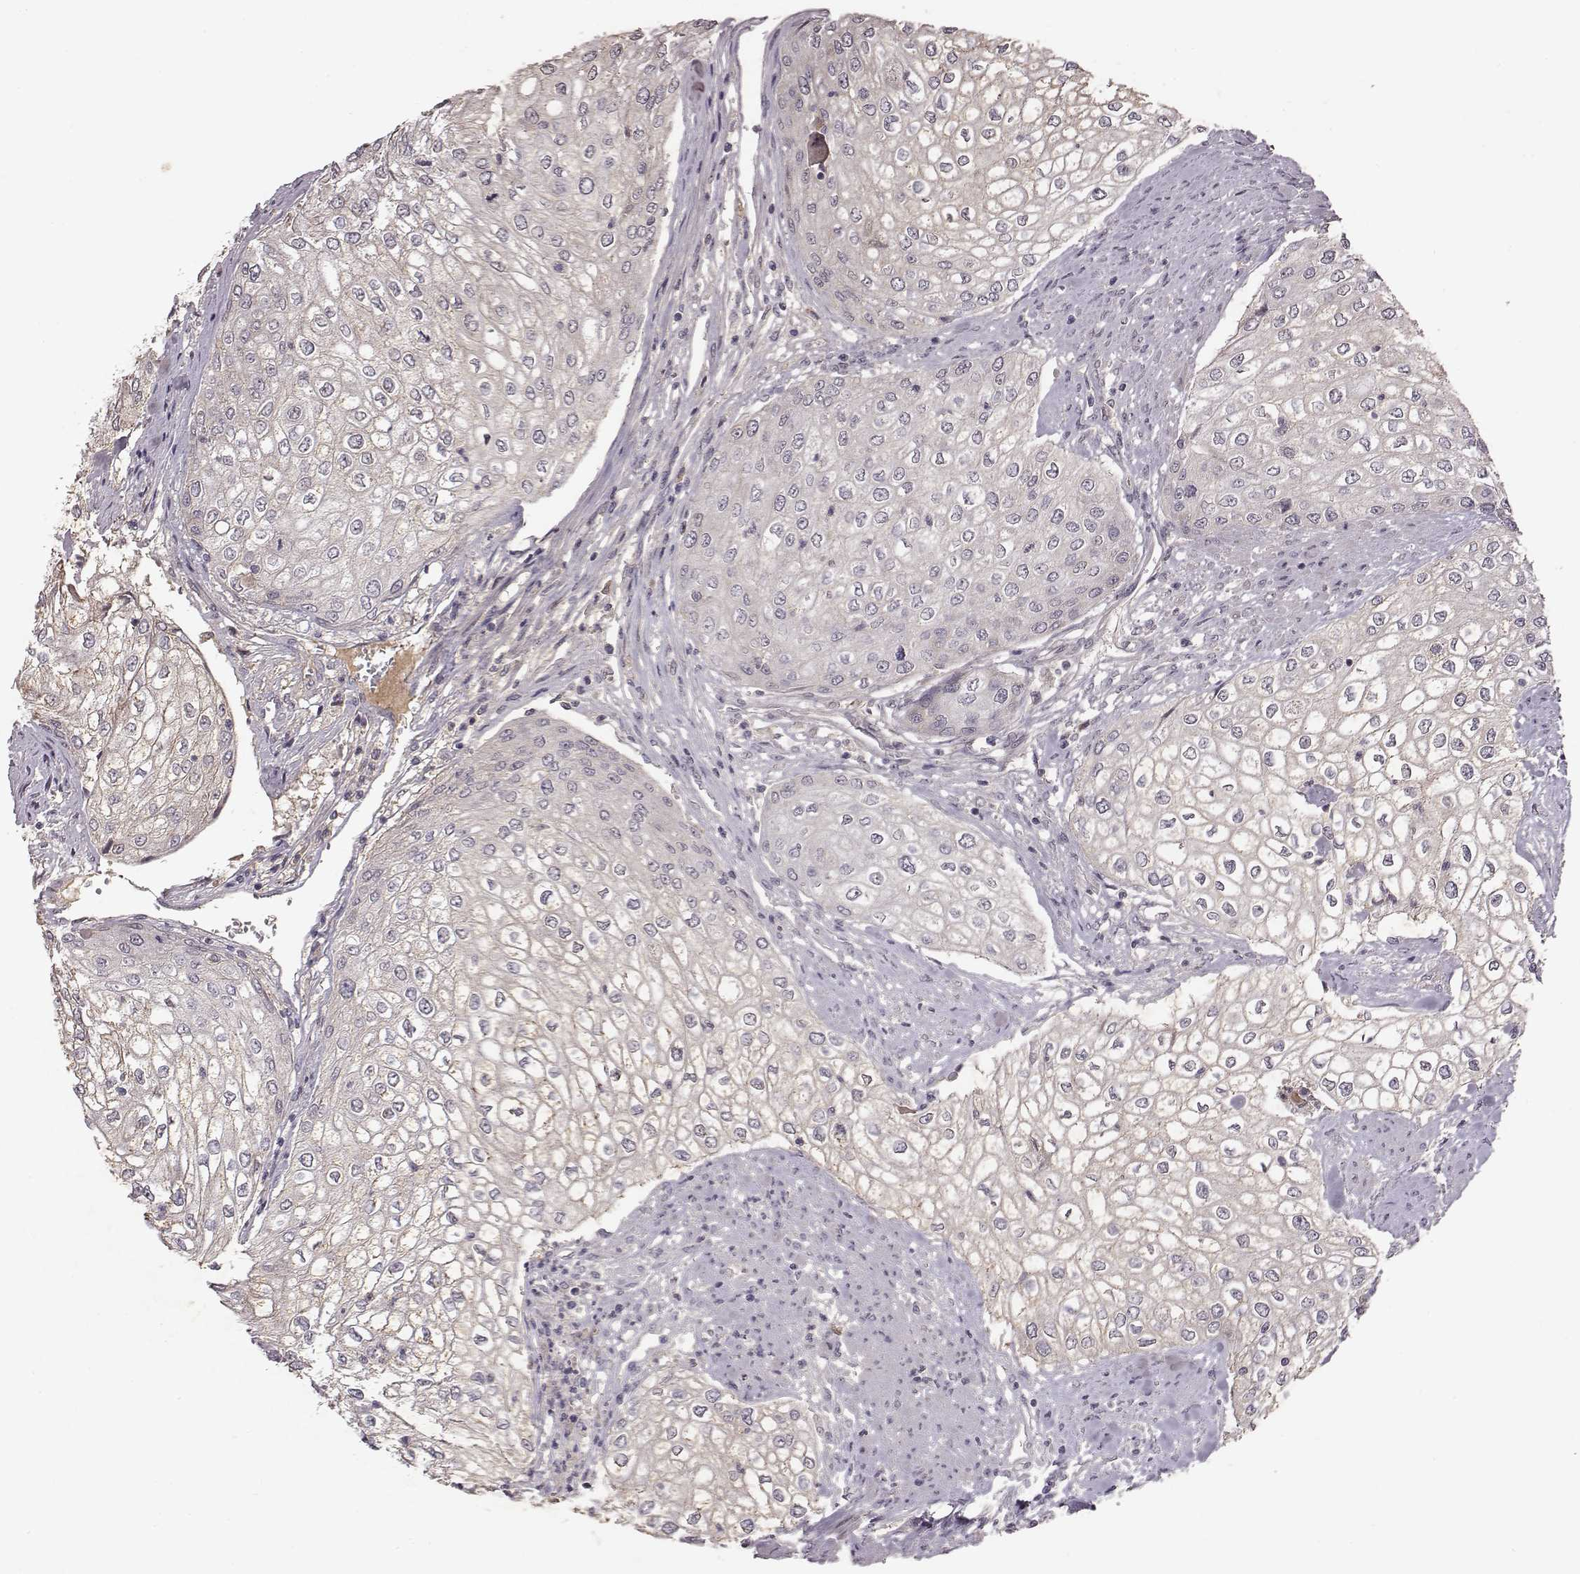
{"staining": {"intensity": "negative", "quantity": "none", "location": "none"}, "tissue": "urothelial cancer", "cell_type": "Tumor cells", "image_type": "cancer", "snomed": [{"axis": "morphology", "description": "Urothelial carcinoma, High grade"}, {"axis": "topography", "description": "Urinary bladder"}], "caption": "This is an immunohistochemistry (IHC) histopathology image of urothelial cancer. There is no staining in tumor cells.", "gene": "SLC22A6", "patient": {"sex": "male", "age": 62}}